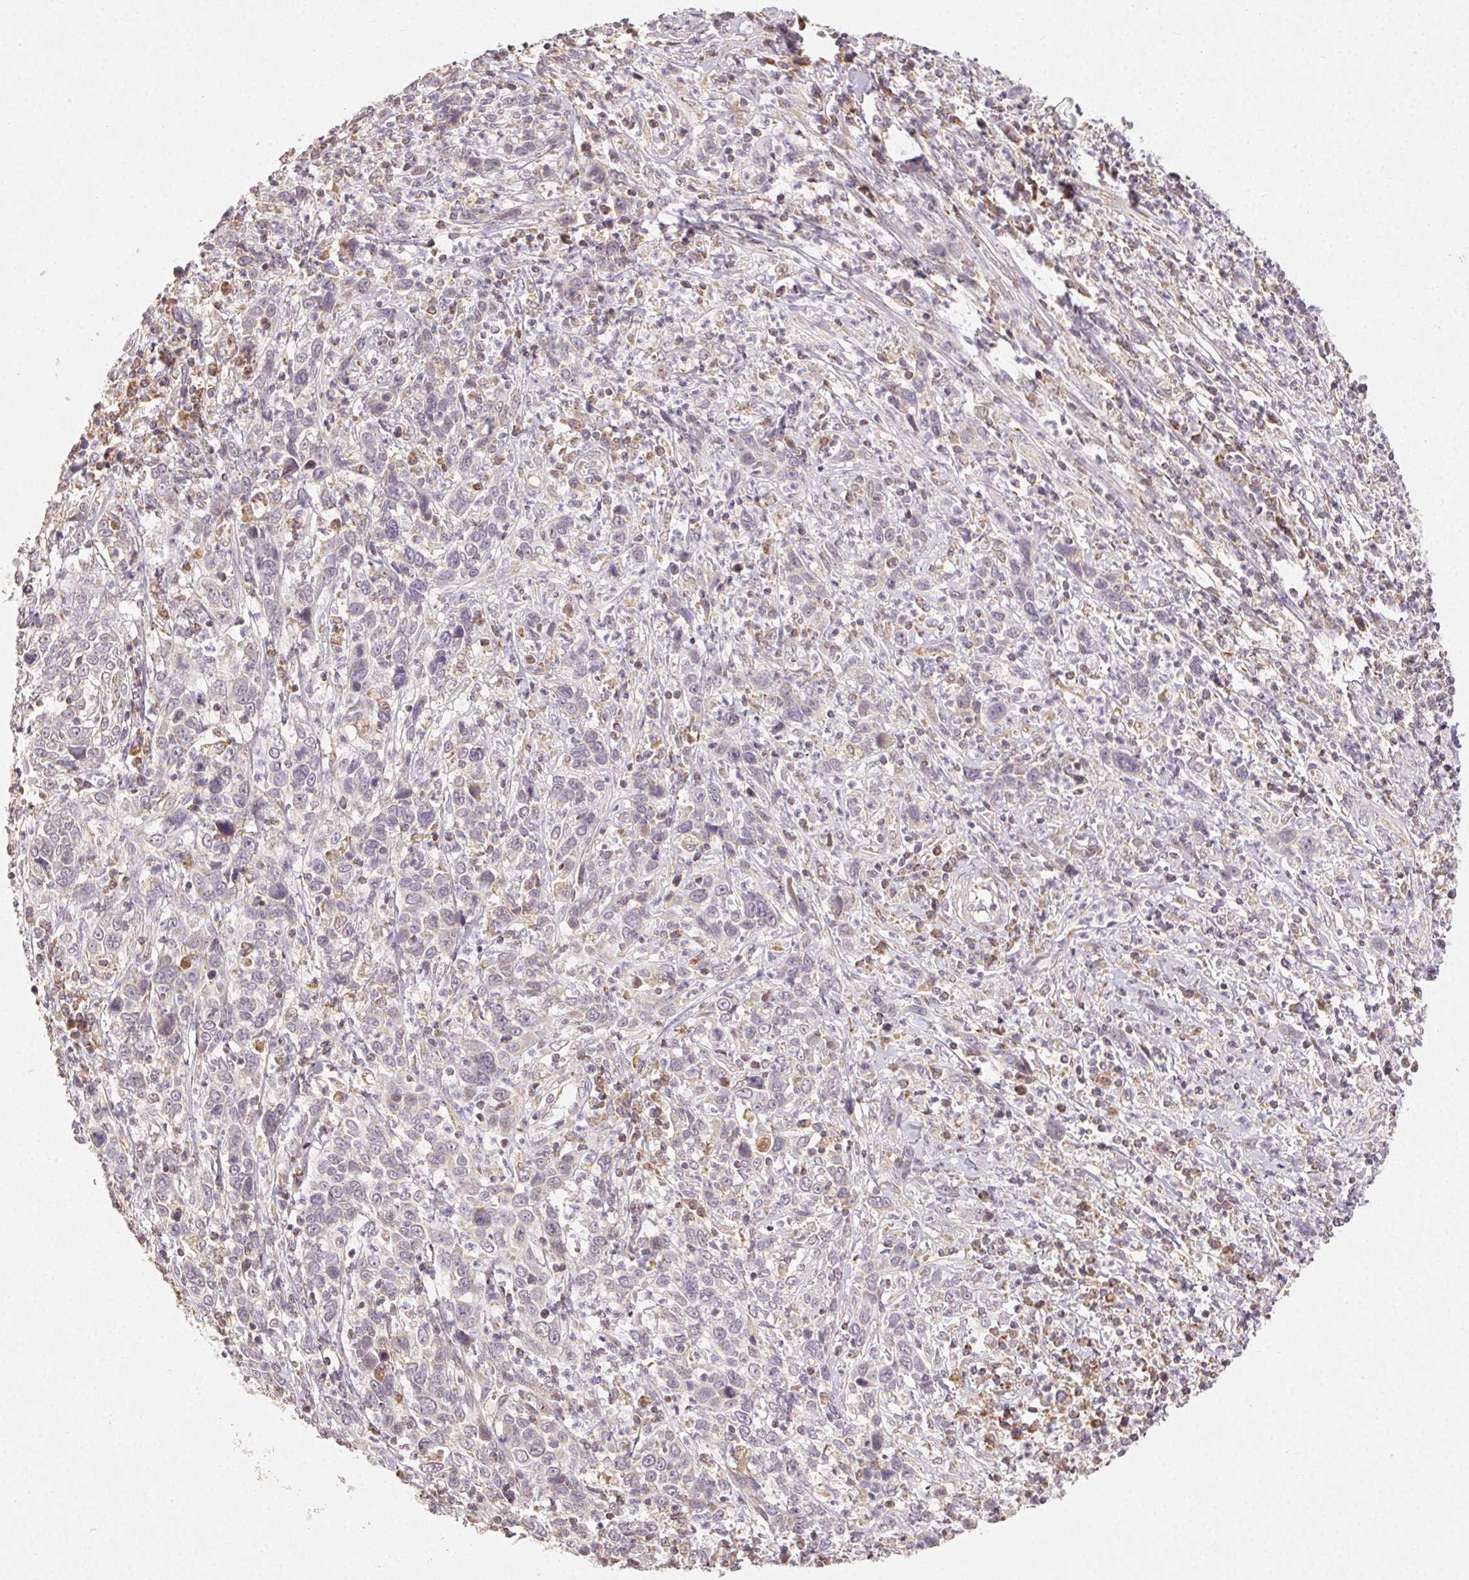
{"staining": {"intensity": "negative", "quantity": "none", "location": "none"}, "tissue": "cervical cancer", "cell_type": "Tumor cells", "image_type": "cancer", "snomed": [{"axis": "morphology", "description": "Squamous cell carcinoma, NOS"}, {"axis": "topography", "description": "Cervix"}], "caption": "Immunohistochemistry histopathology image of neoplastic tissue: human squamous cell carcinoma (cervical) stained with DAB (3,3'-diaminobenzidine) displays no significant protein positivity in tumor cells.", "gene": "CLASP1", "patient": {"sex": "female", "age": 46}}